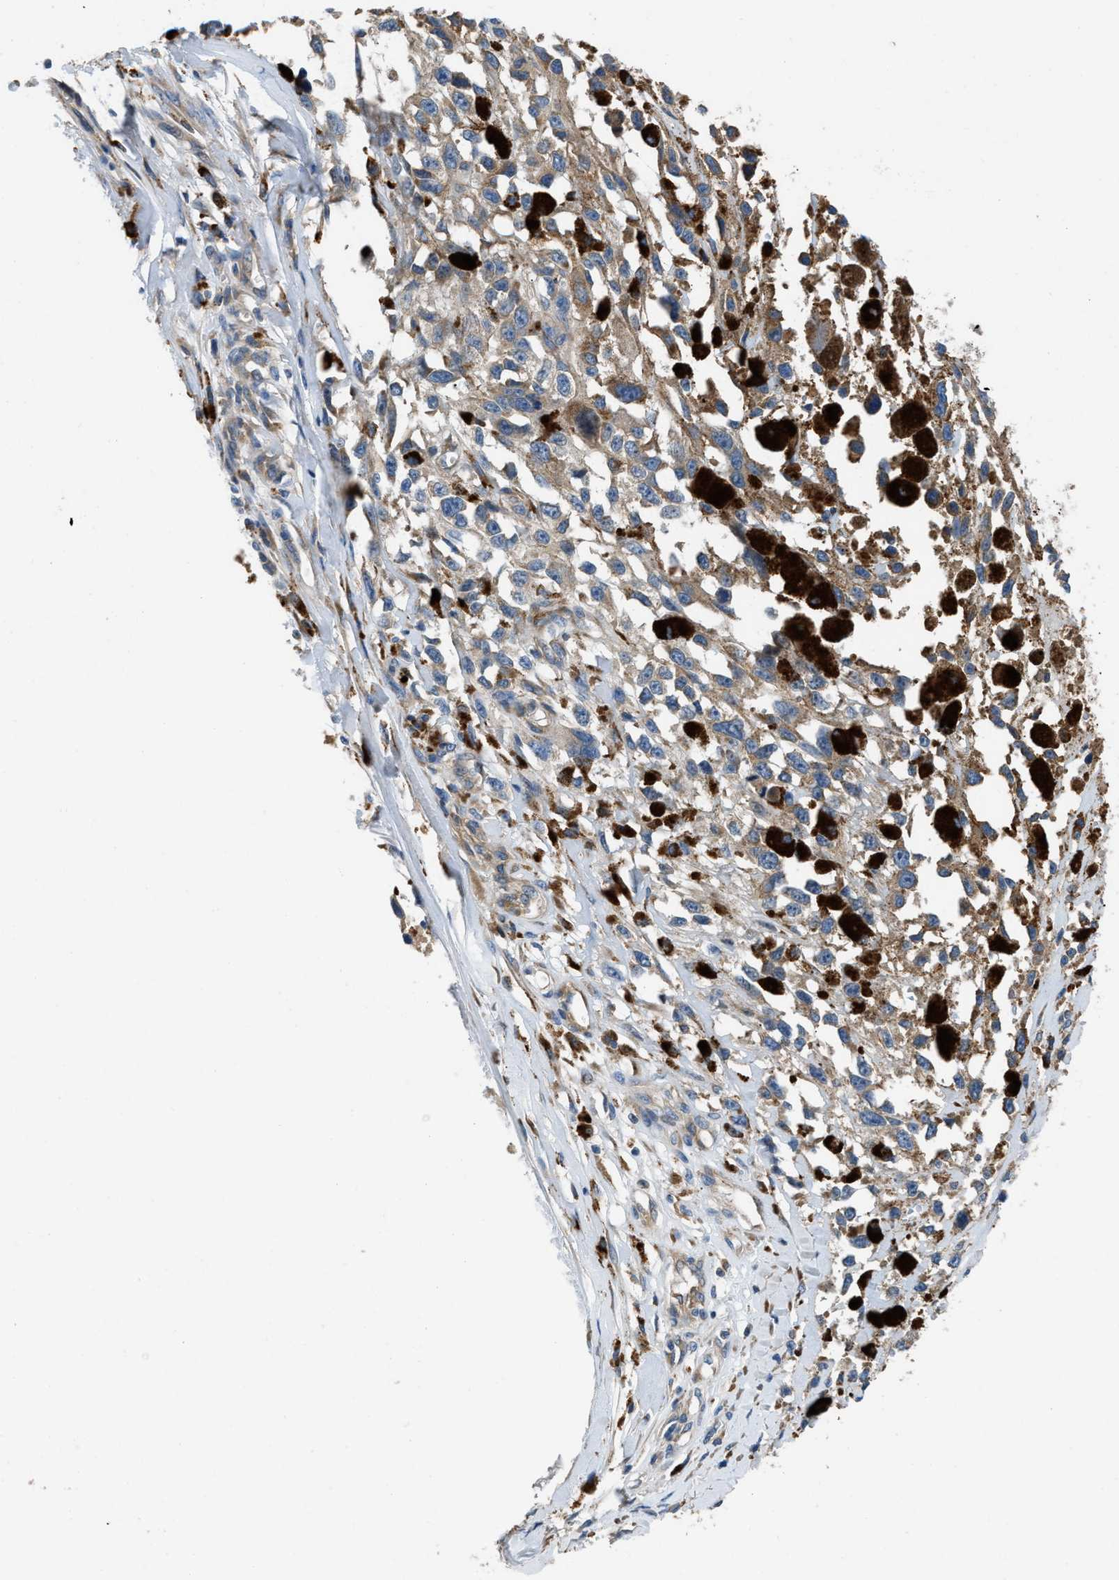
{"staining": {"intensity": "weak", "quantity": ">75%", "location": "cytoplasmic/membranous"}, "tissue": "melanoma", "cell_type": "Tumor cells", "image_type": "cancer", "snomed": [{"axis": "morphology", "description": "Malignant melanoma, Metastatic site"}, {"axis": "topography", "description": "Lymph node"}], "caption": "Protein staining of melanoma tissue demonstrates weak cytoplasmic/membranous expression in about >75% of tumor cells.", "gene": "GGCX", "patient": {"sex": "male", "age": 59}}